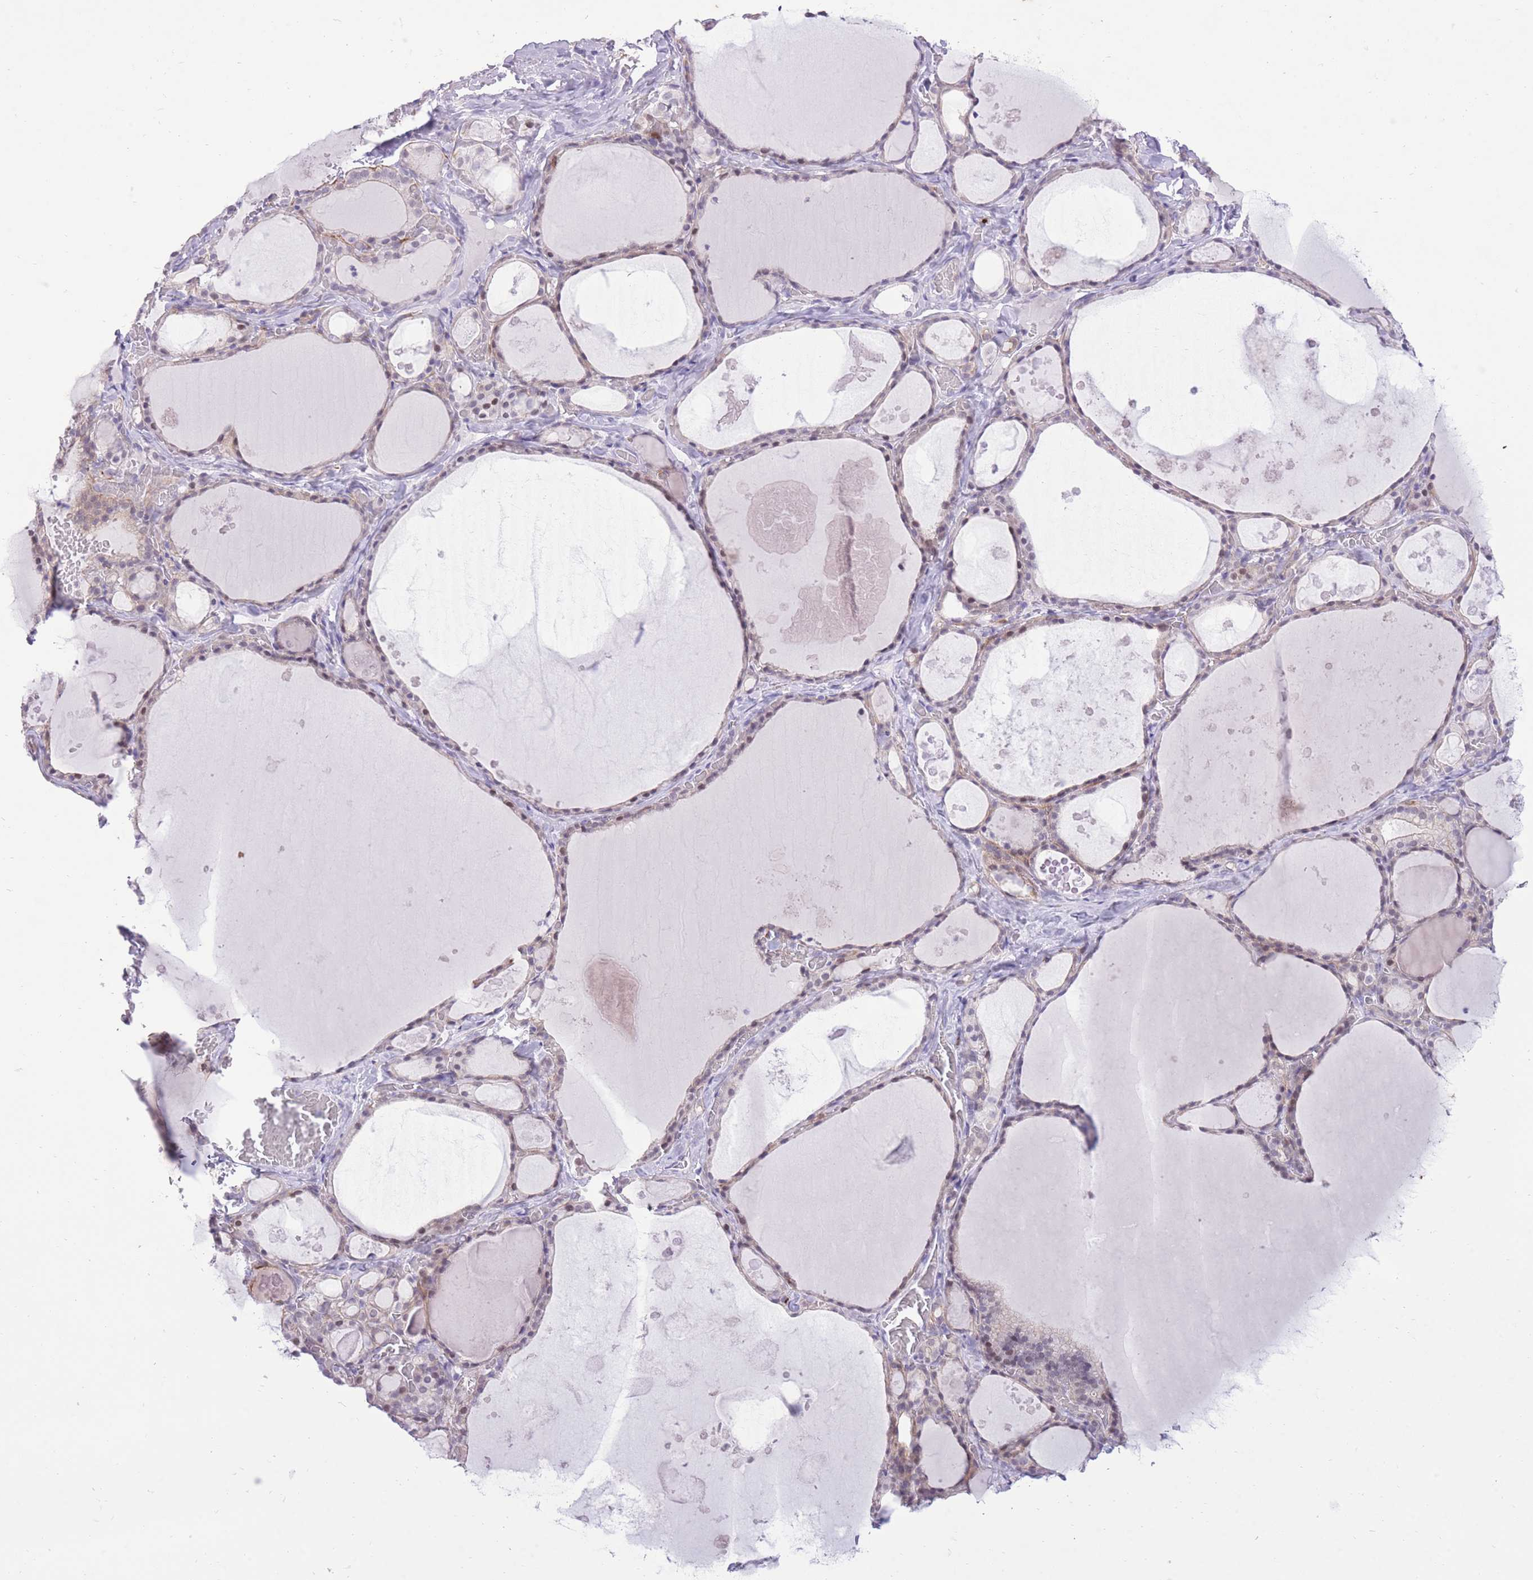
{"staining": {"intensity": "weak", "quantity": "25%-75%", "location": "cytoplasmic/membranous"}, "tissue": "thyroid gland", "cell_type": "Glandular cells", "image_type": "normal", "snomed": [{"axis": "morphology", "description": "Normal tissue, NOS"}, {"axis": "topography", "description": "Thyroid gland"}], "caption": "Protein expression analysis of unremarkable human thyroid gland reveals weak cytoplasmic/membranous expression in about 25%-75% of glandular cells. Using DAB (3,3'-diaminobenzidine) (brown) and hematoxylin (blue) stains, captured at high magnification using brightfield microscopy.", "gene": "MEIS3", "patient": {"sex": "male", "age": 56}}